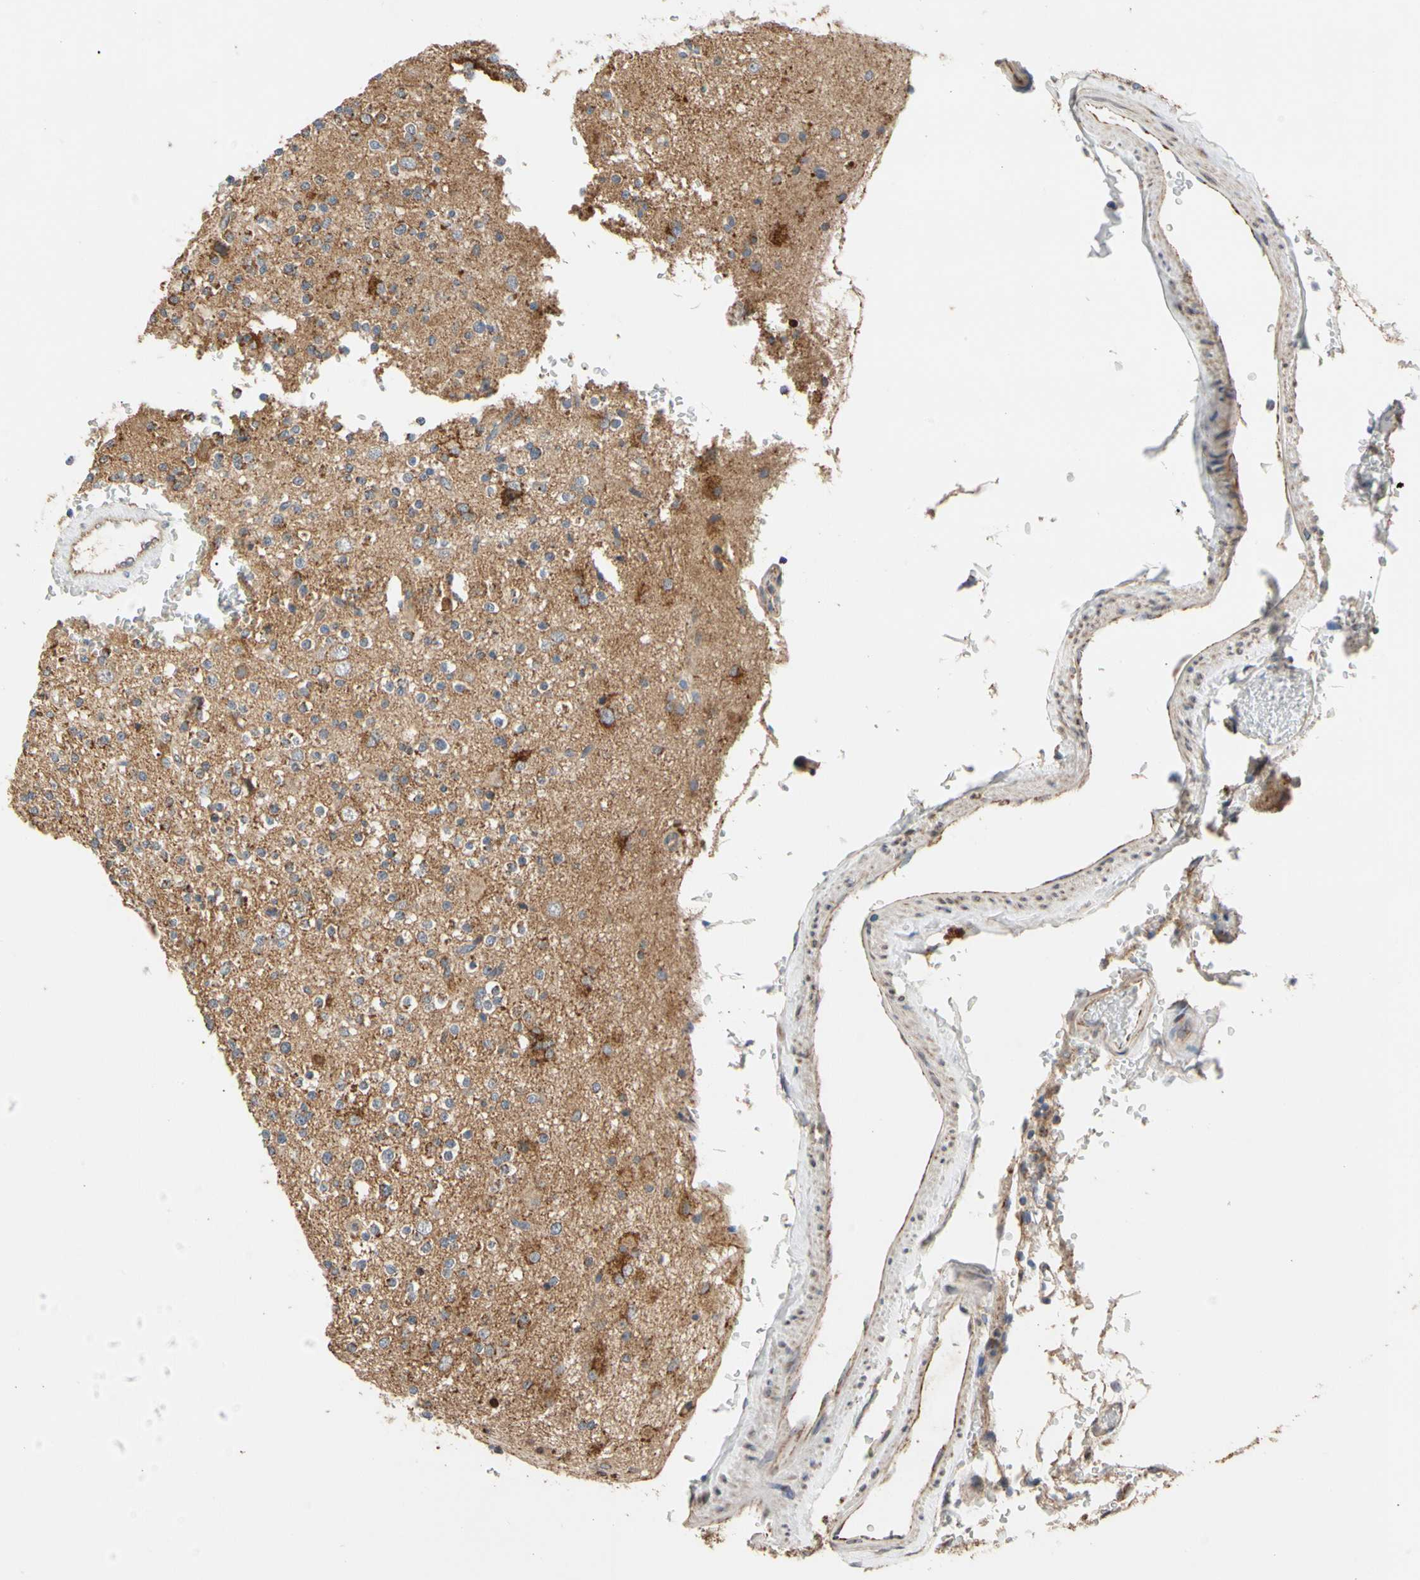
{"staining": {"intensity": "moderate", "quantity": "25%-75%", "location": "cytoplasmic/membranous"}, "tissue": "glioma", "cell_type": "Tumor cells", "image_type": "cancer", "snomed": [{"axis": "morphology", "description": "Glioma, malignant, High grade"}, {"axis": "topography", "description": "Brain"}], "caption": "Immunohistochemical staining of glioma demonstrates moderate cytoplasmic/membranous protein expression in approximately 25%-75% of tumor cells.", "gene": "GPD2", "patient": {"sex": "male", "age": 47}}